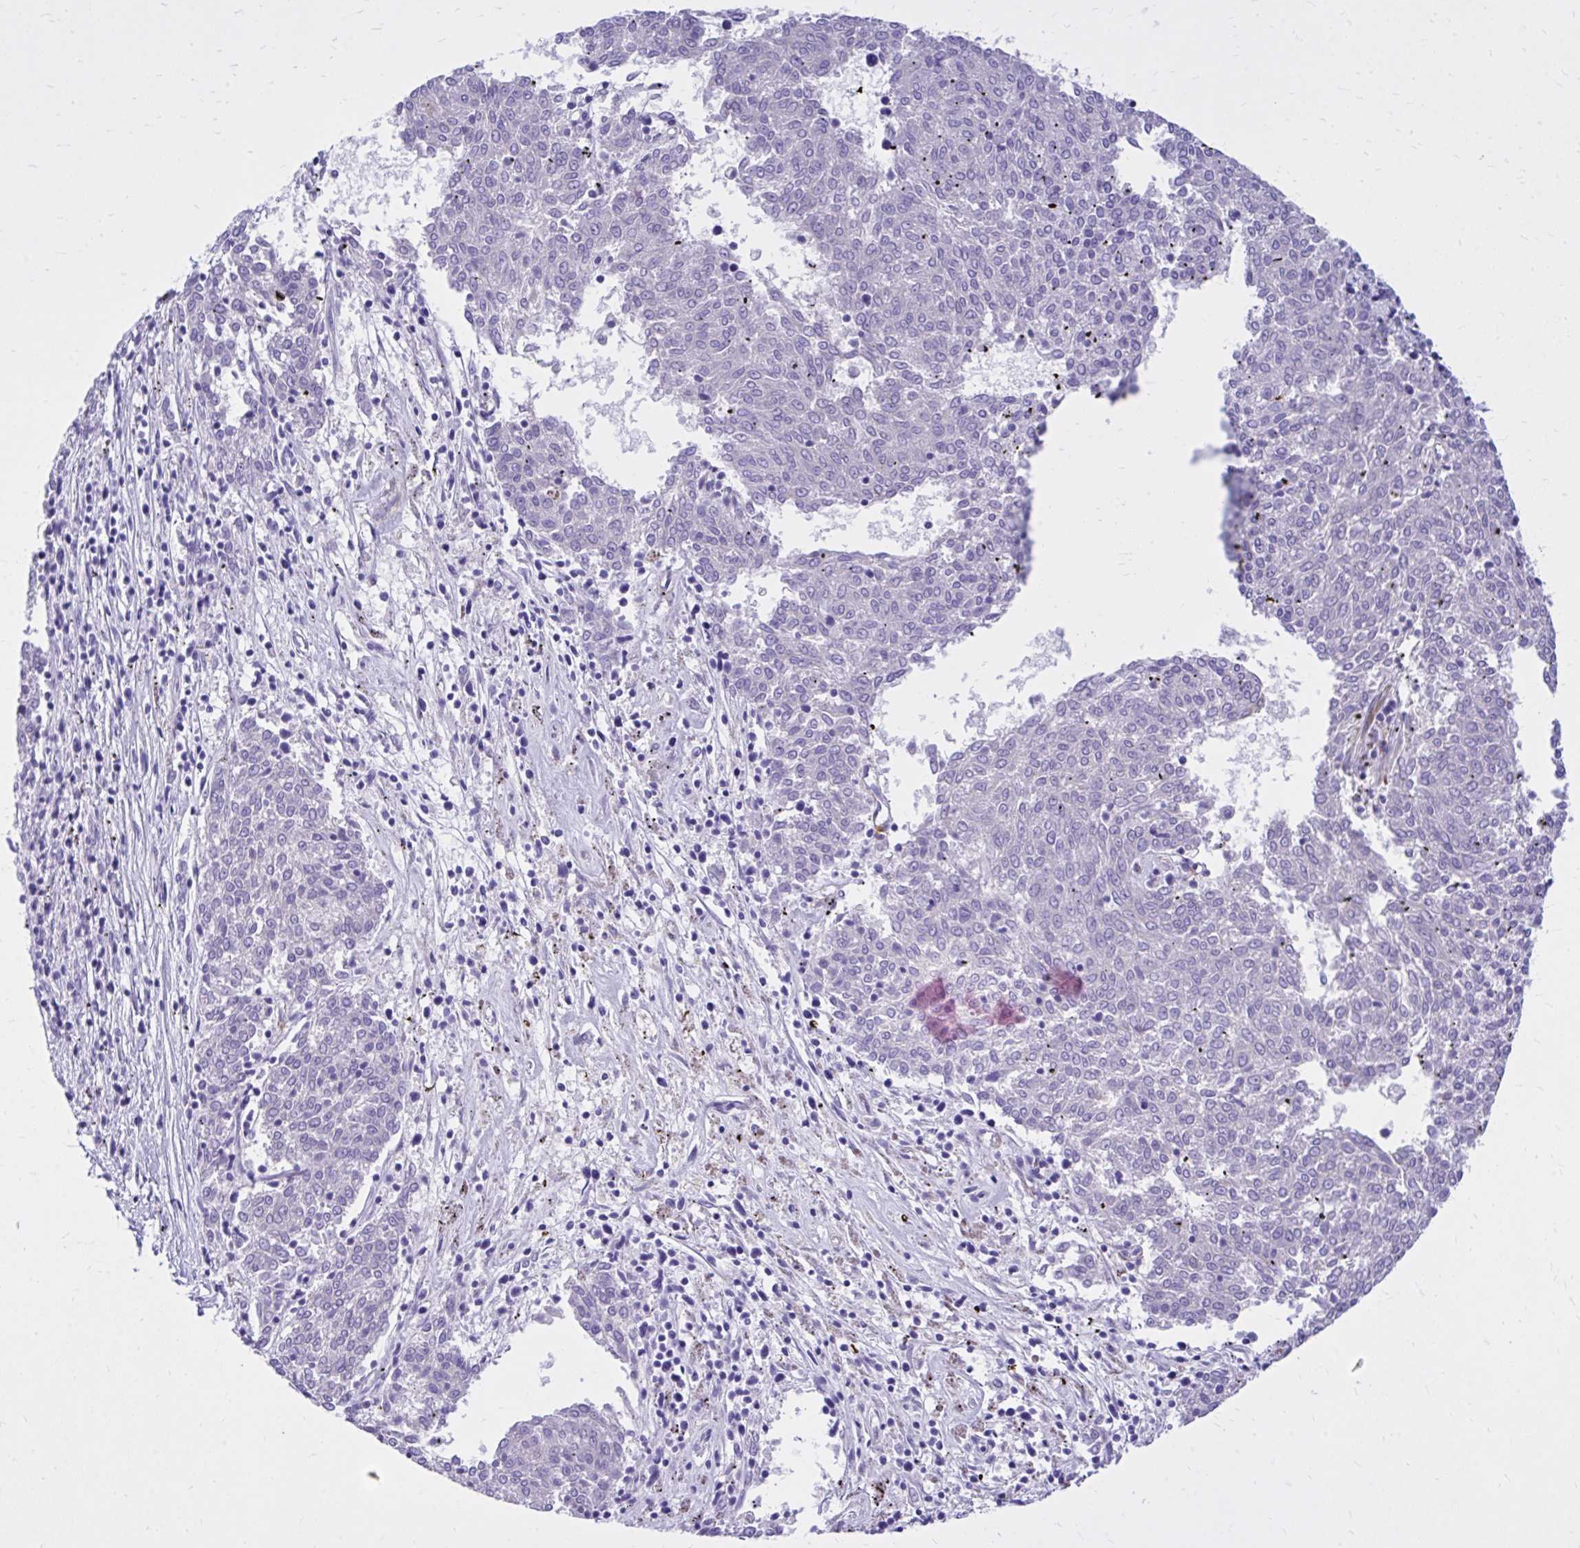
{"staining": {"intensity": "negative", "quantity": "none", "location": "none"}, "tissue": "melanoma", "cell_type": "Tumor cells", "image_type": "cancer", "snomed": [{"axis": "morphology", "description": "Malignant melanoma, NOS"}, {"axis": "topography", "description": "Skin"}], "caption": "IHC image of neoplastic tissue: melanoma stained with DAB (3,3'-diaminobenzidine) exhibits no significant protein positivity in tumor cells. The staining was performed using DAB (3,3'-diaminobenzidine) to visualize the protein expression in brown, while the nuclei were stained in blue with hematoxylin (Magnification: 20x).", "gene": "EPB41L1", "patient": {"sex": "female", "age": 72}}